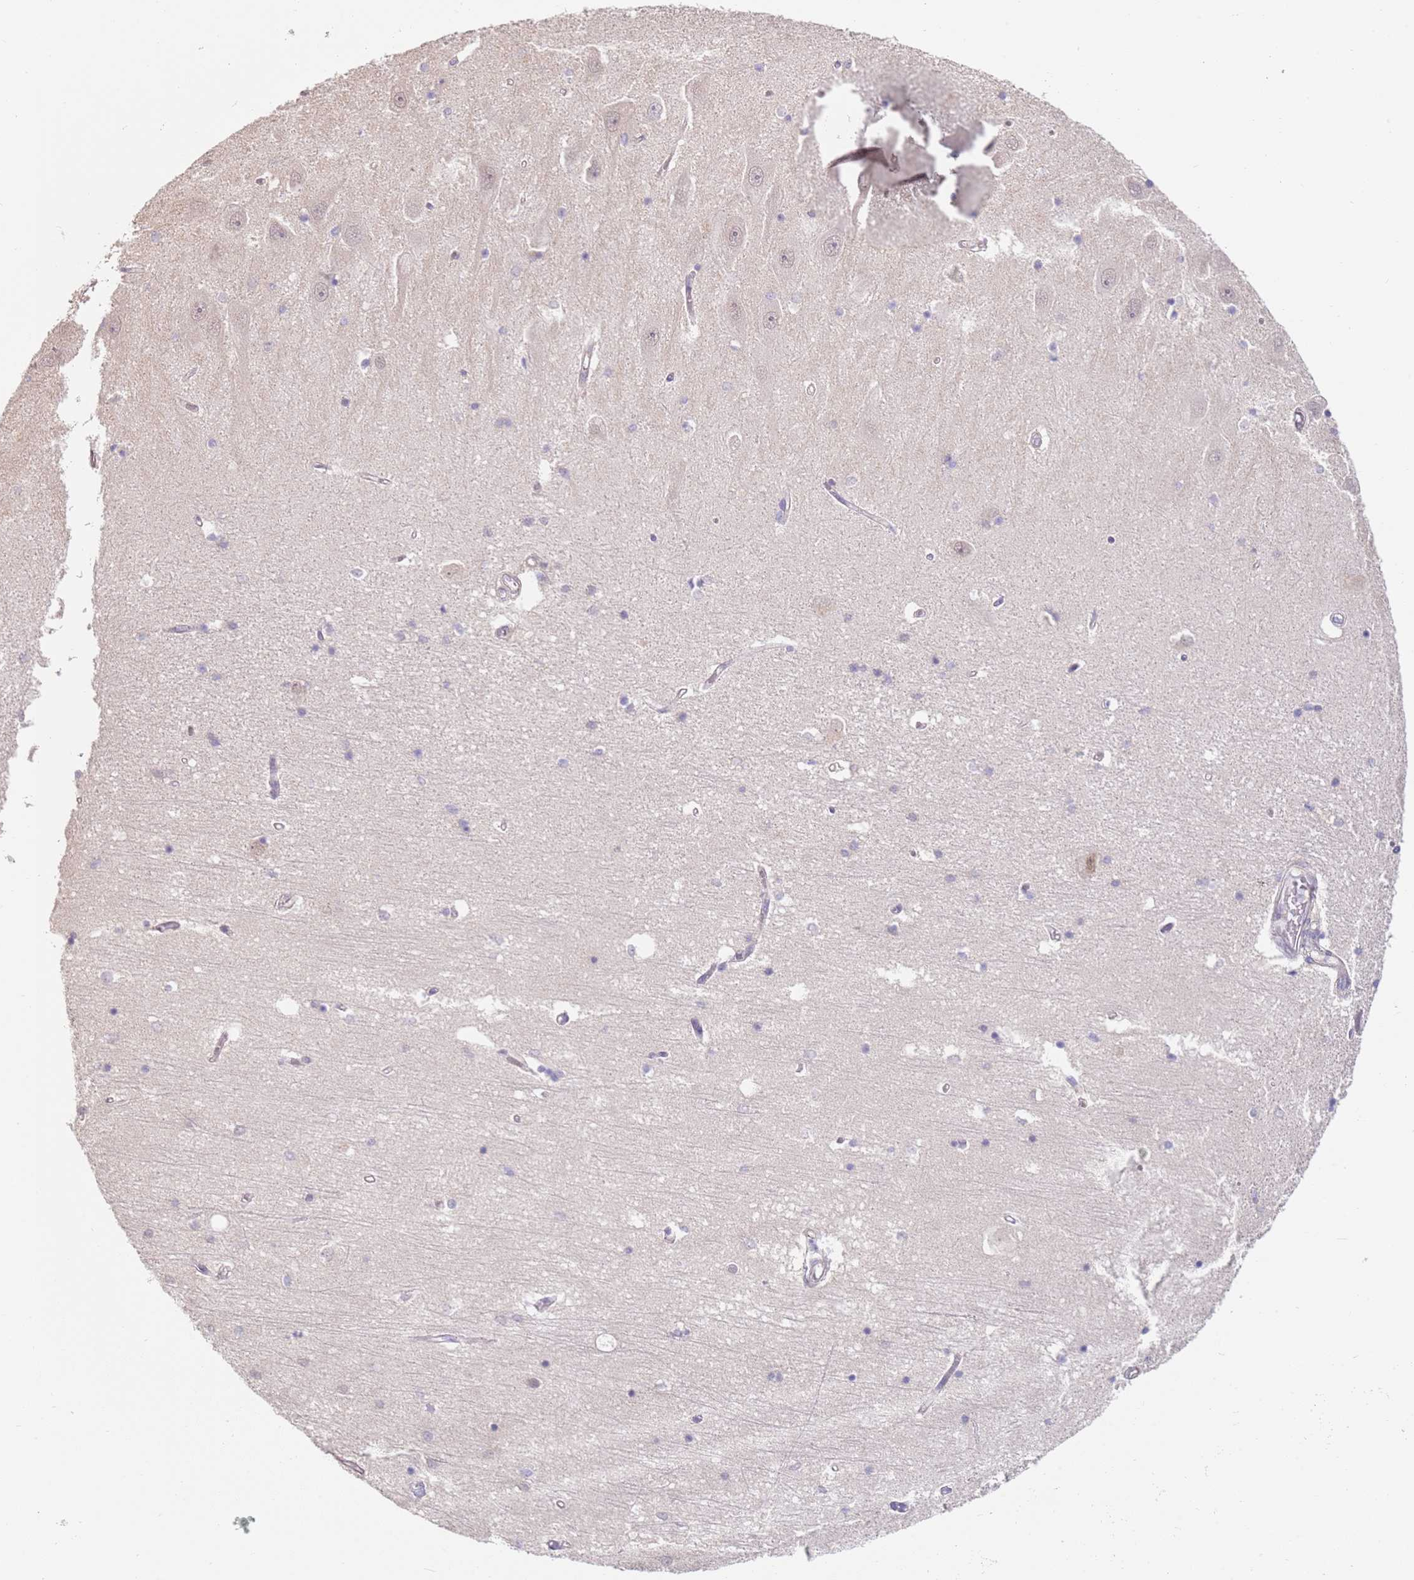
{"staining": {"intensity": "negative", "quantity": "none", "location": "none"}, "tissue": "hippocampus", "cell_type": "Glial cells", "image_type": "normal", "snomed": [{"axis": "morphology", "description": "Normal tissue, NOS"}, {"axis": "topography", "description": "Hippocampus"}], "caption": "Immunohistochemical staining of benign human hippocampus exhibits no significant positivity in glial cells.", "gene": "WDR93", "patient": {"sex": "male", "age": 45}}